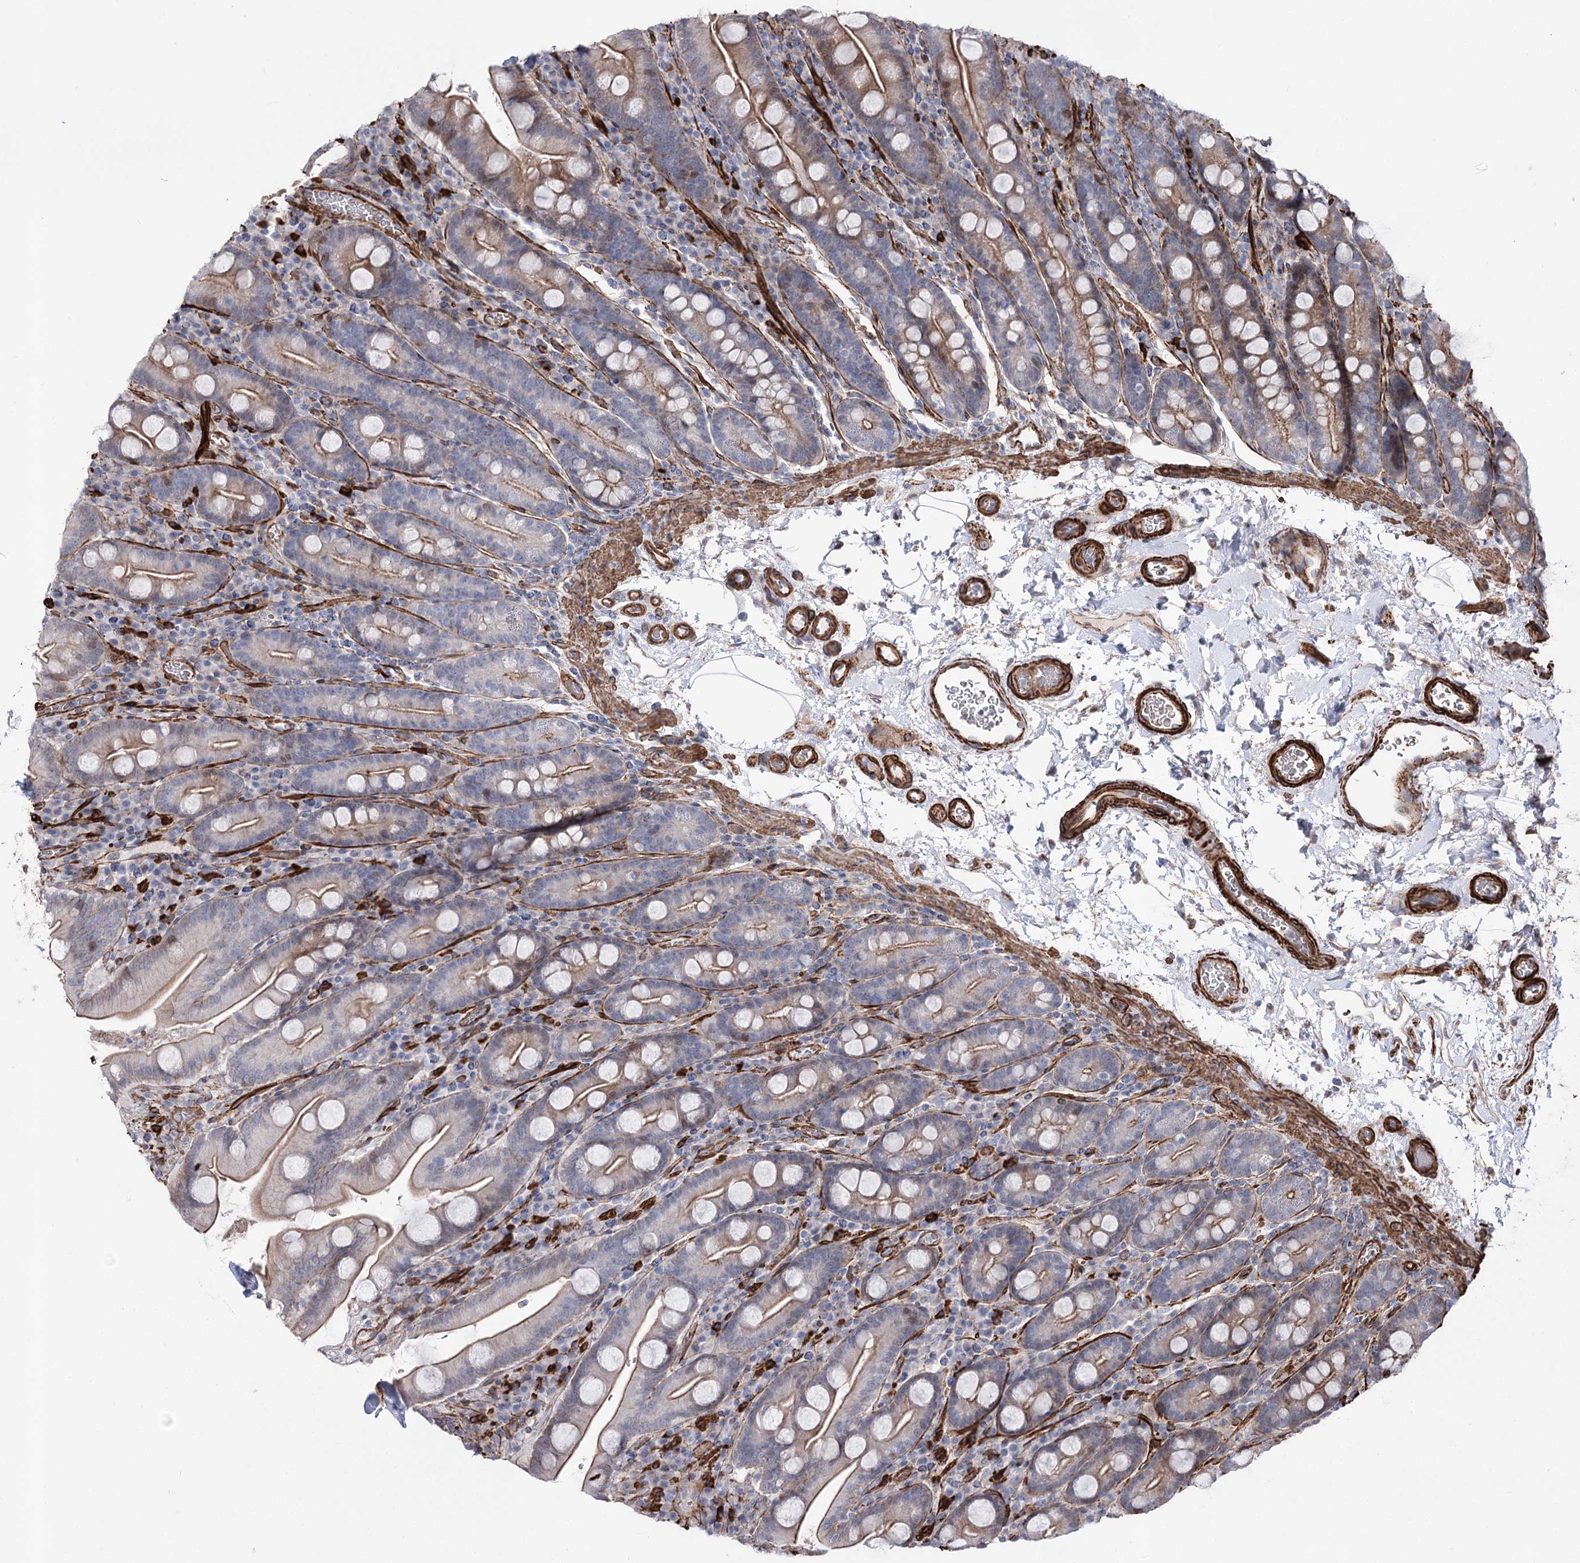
{"staining": {"intensity": "moderate", "quantity": "25%-75%", "location": "cytoplasmic/membranous"}, "tissue": "duodenum", "cell_type": "Glandular cells", "image_type": "normal", "snomed": [{"axis": "morphology", "description": "Normal tissue, NOS"}, {"axis": "topography", "description": "Duodenum"}], "caption": "High-power microscopy captured an IHC micrograph of unremarkable duodenum, revealing moderate cytoplasmic/membranous positivity in about 25%-75% of glandular cells.", "gene": "ARHGAP20", "patient": {"sex": "male", "age": 35}}